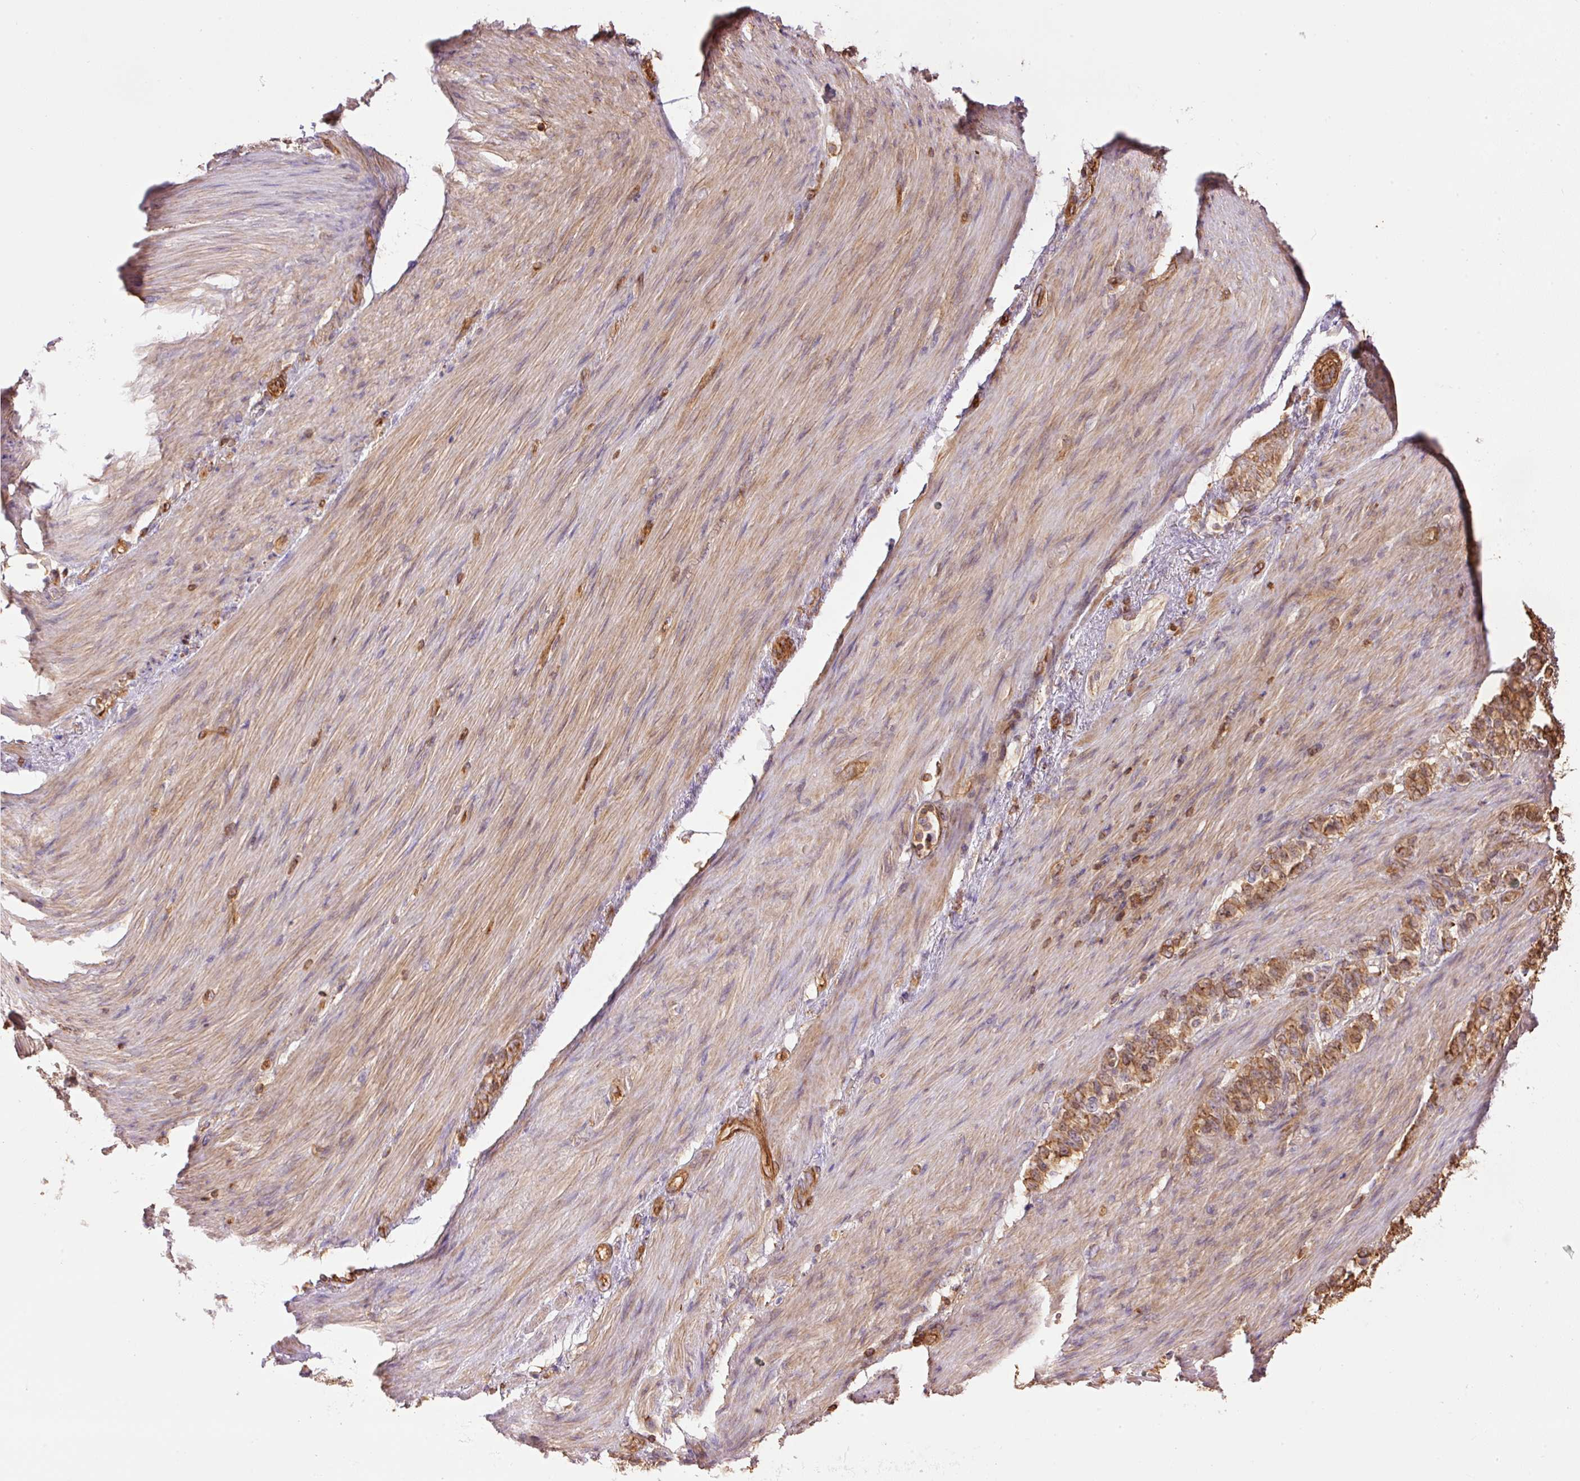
{"staining": {"intensity": "moderate", "quantity": ">75%", "location": "cytoplasmic/membranous"}, "tissue": "stomach cancer", "cell_type": "Tumor cells", "image_type": "cancer", "snomed": [{"axis": "morphology", "description": "Adenocarcinoma, NOS"}, {"axis": "topography", "description": "Stomach"}], "caption": "Tumor cells exhibit medium levels of moderate cytoplasmic/membranous expression in about >75% of cells in human adenocarcinoma (stomach).", "gene": "PPP1R1B", "patient": {"sex": "female", "age": 79}}